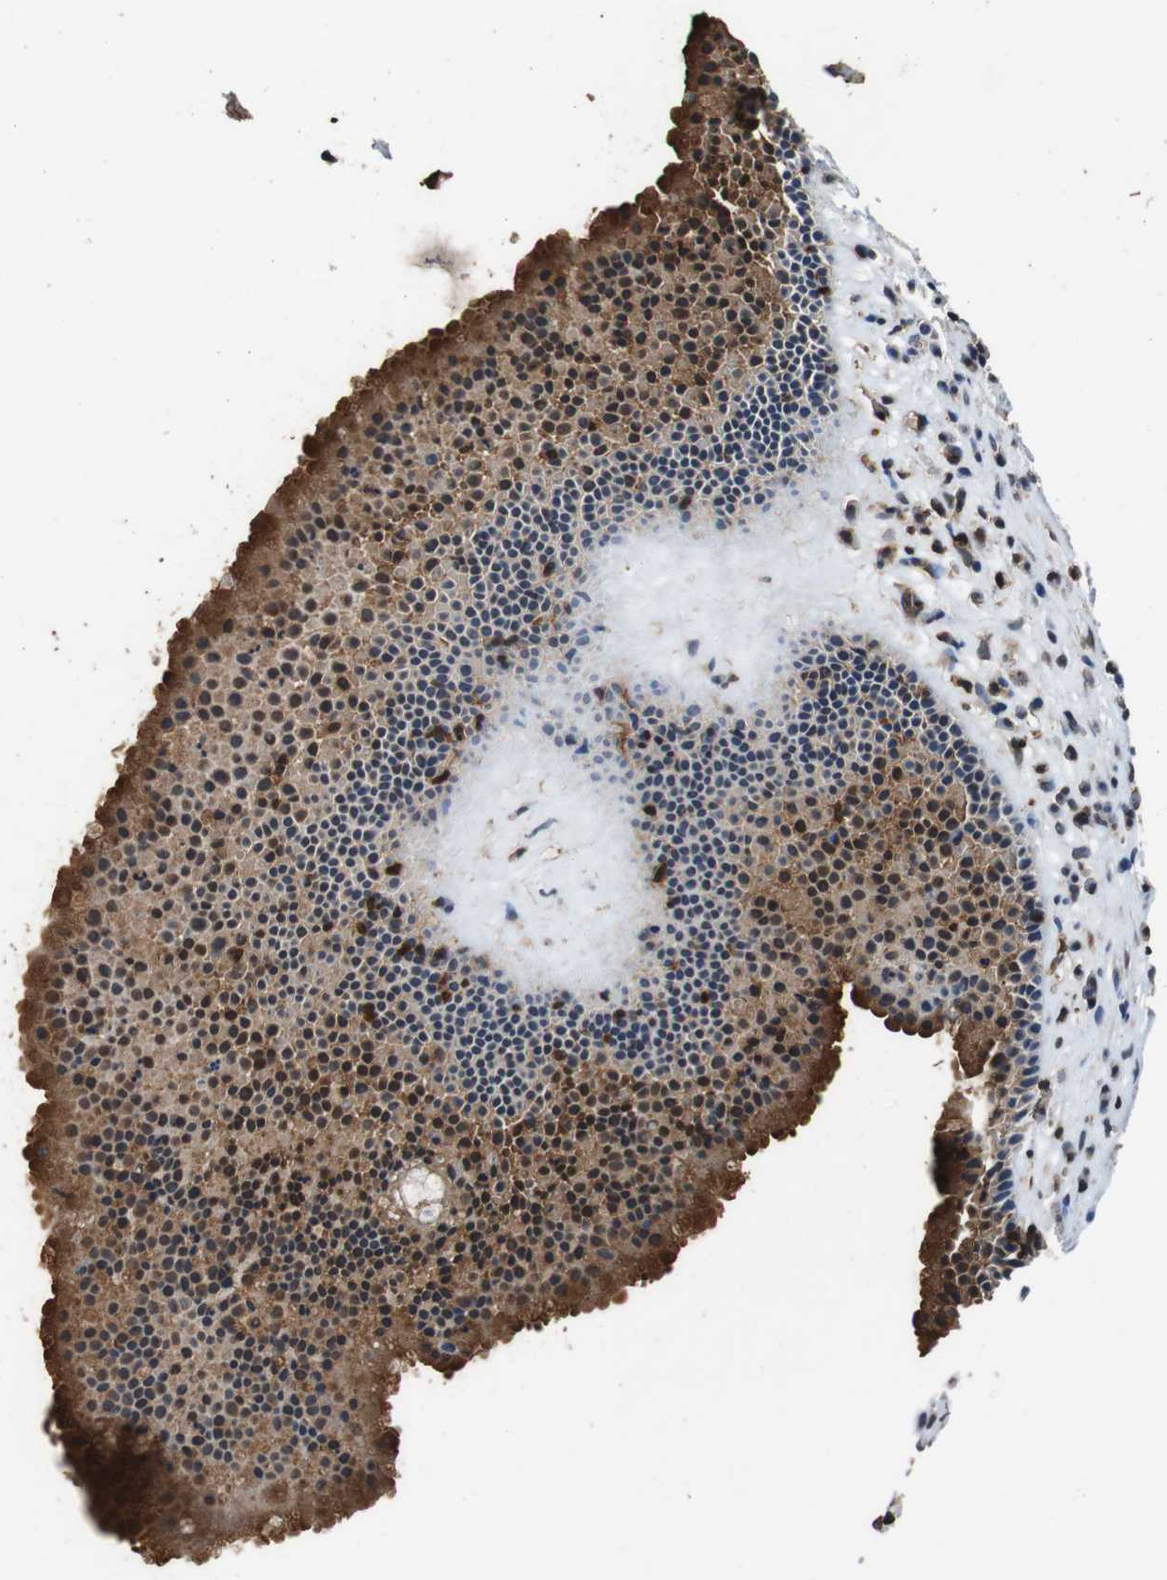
{"staining": {"intensity": "strong", "quantity": ">75%", "location": "cytoplasmic/membranous,nuclear"}, "tissue": "nasopharynx", "cell_type": "Respiratory epithelial cells", "image_type": "normal", "snomed": [{"axis": "morphology", "description": "Normal tissue, NOS"}, {"axis": "topography", "description": "Nasopharynx"}], "caption": "A high-resolution histopathology image shows immunohistochemistry (IHC) staining of normal nasopharynx, which shows strong cytoplasmic/membranous,nuclear expression in approximately >75% of respiratory epithelial cells.", "gene": "ANXA1", "patient": {"sex": "female", "age": 51}}